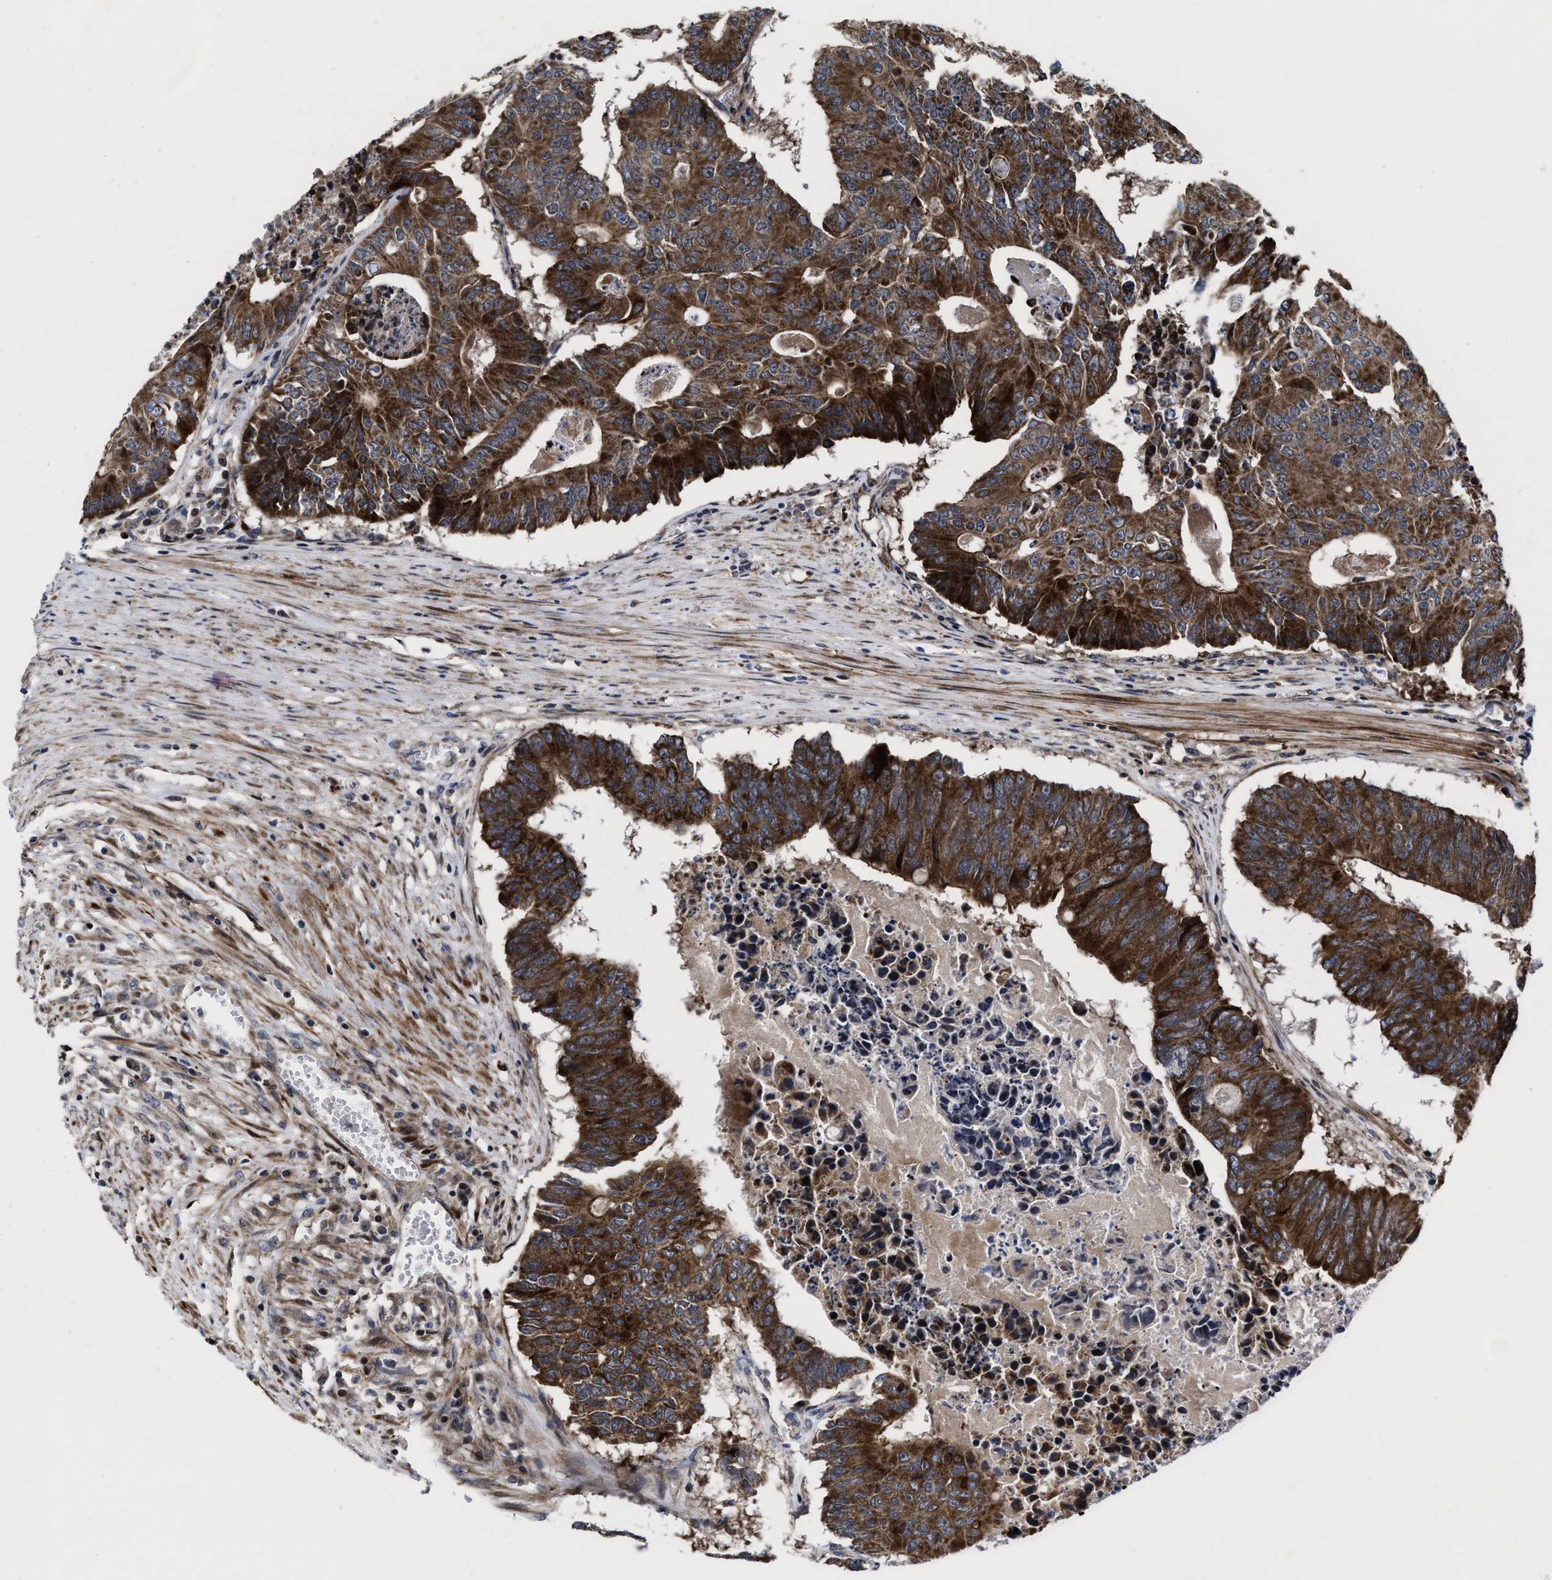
{"staining": {"intensity": "strong", "quantity": ">75%", "location": "cytoplasmic/membranous"}, "tissue": "colorectal cancer", "cell_type": "Tumor cells", "image_type": "cancer", "snomed": [{"axis": "morphology", "description": "Adenocarcinoma, NOS"}, {"axis": "topography", "description": "Colon"}], "caption": "A high-resolution image shows immunohistochemistry (IHC) staining of adenocarcinoma (colorectal), which exhibits strong cytoplasmic/membranous staining in approximately >75% of tumor cells.", "gene": "MRPL50", "patient": {"sex": "male", "age": 87}}